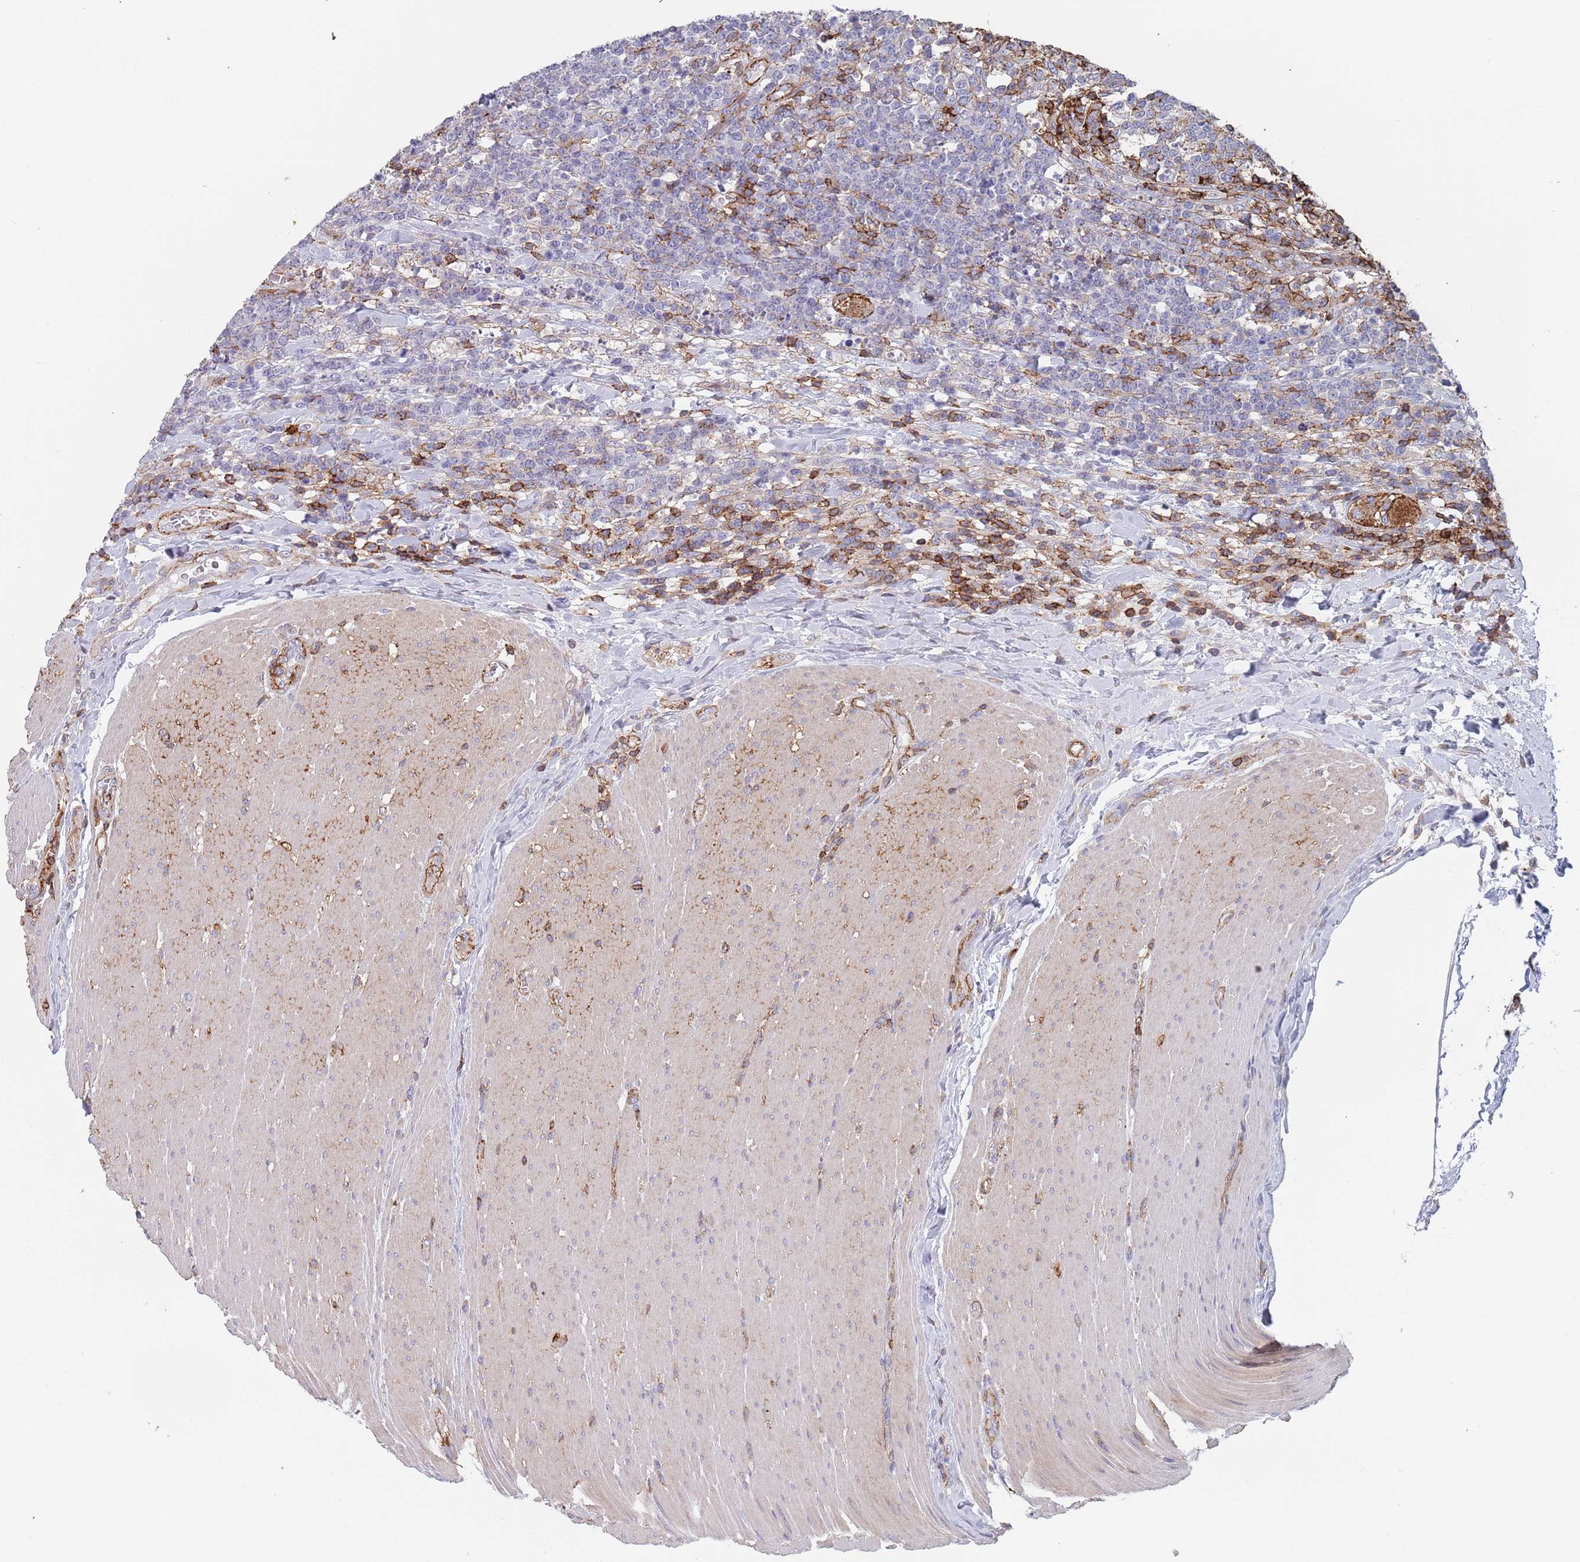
{"staining": {"intensity": "negative", "quantity": "none", "location": "none"}, "tissue": "lymphoma", "cell_type": "Tumor cells", "image_type": "cancer", "snomed": [{"axis": "morphology", "description": "Malignant lymphoma, non-Hodgkin's type, High grade"}, {"axis": "topography", "description": "Small intestine"}], "caption": "Tumor cells are negative for protein expression in human malignant lymphoma, non-Hodgkin's type (high-grade).", "gene": "RNF144A", "patient": {"sex": "male", "age": 8}}